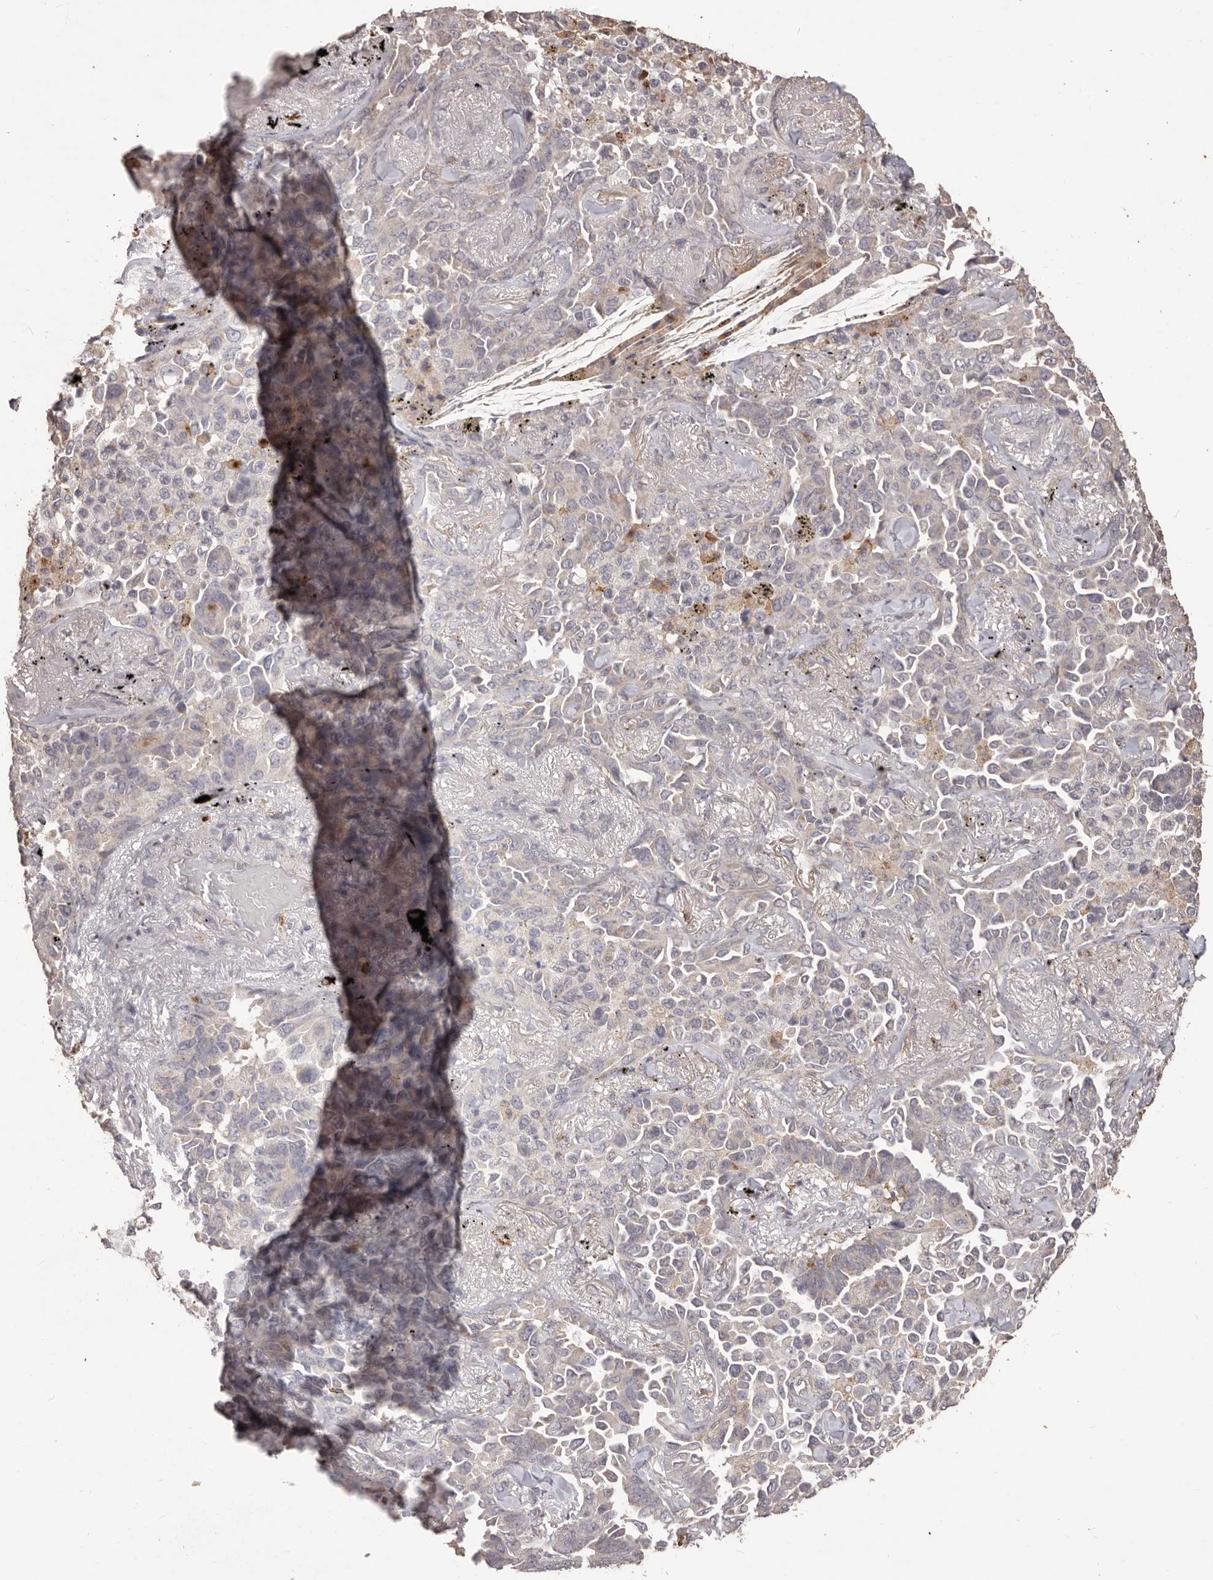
{"staining": {"intensity": "negative", "quantity": "none", "location": "none"}, "tissue": "lung cancer", "cell_type": "Tumor cells", "image_type": "cancer", "snomed": [{"axis": "morphology", "description": "Adenocarcinoma, NOS"}, {"axis": "topography", "description": "Lung"}], "caption": "The image demonstrates no significant staining in tumor cells of lung cancer (adenocarcinoma). Brightfield microscopy of IHC stained with DAB (3,3'-diaminobenzidine) (brown) and hematoxylin (blue), captured at high magnification.", "gene": "PRSS27", "patient": {"sex": "female", "age": 67}}